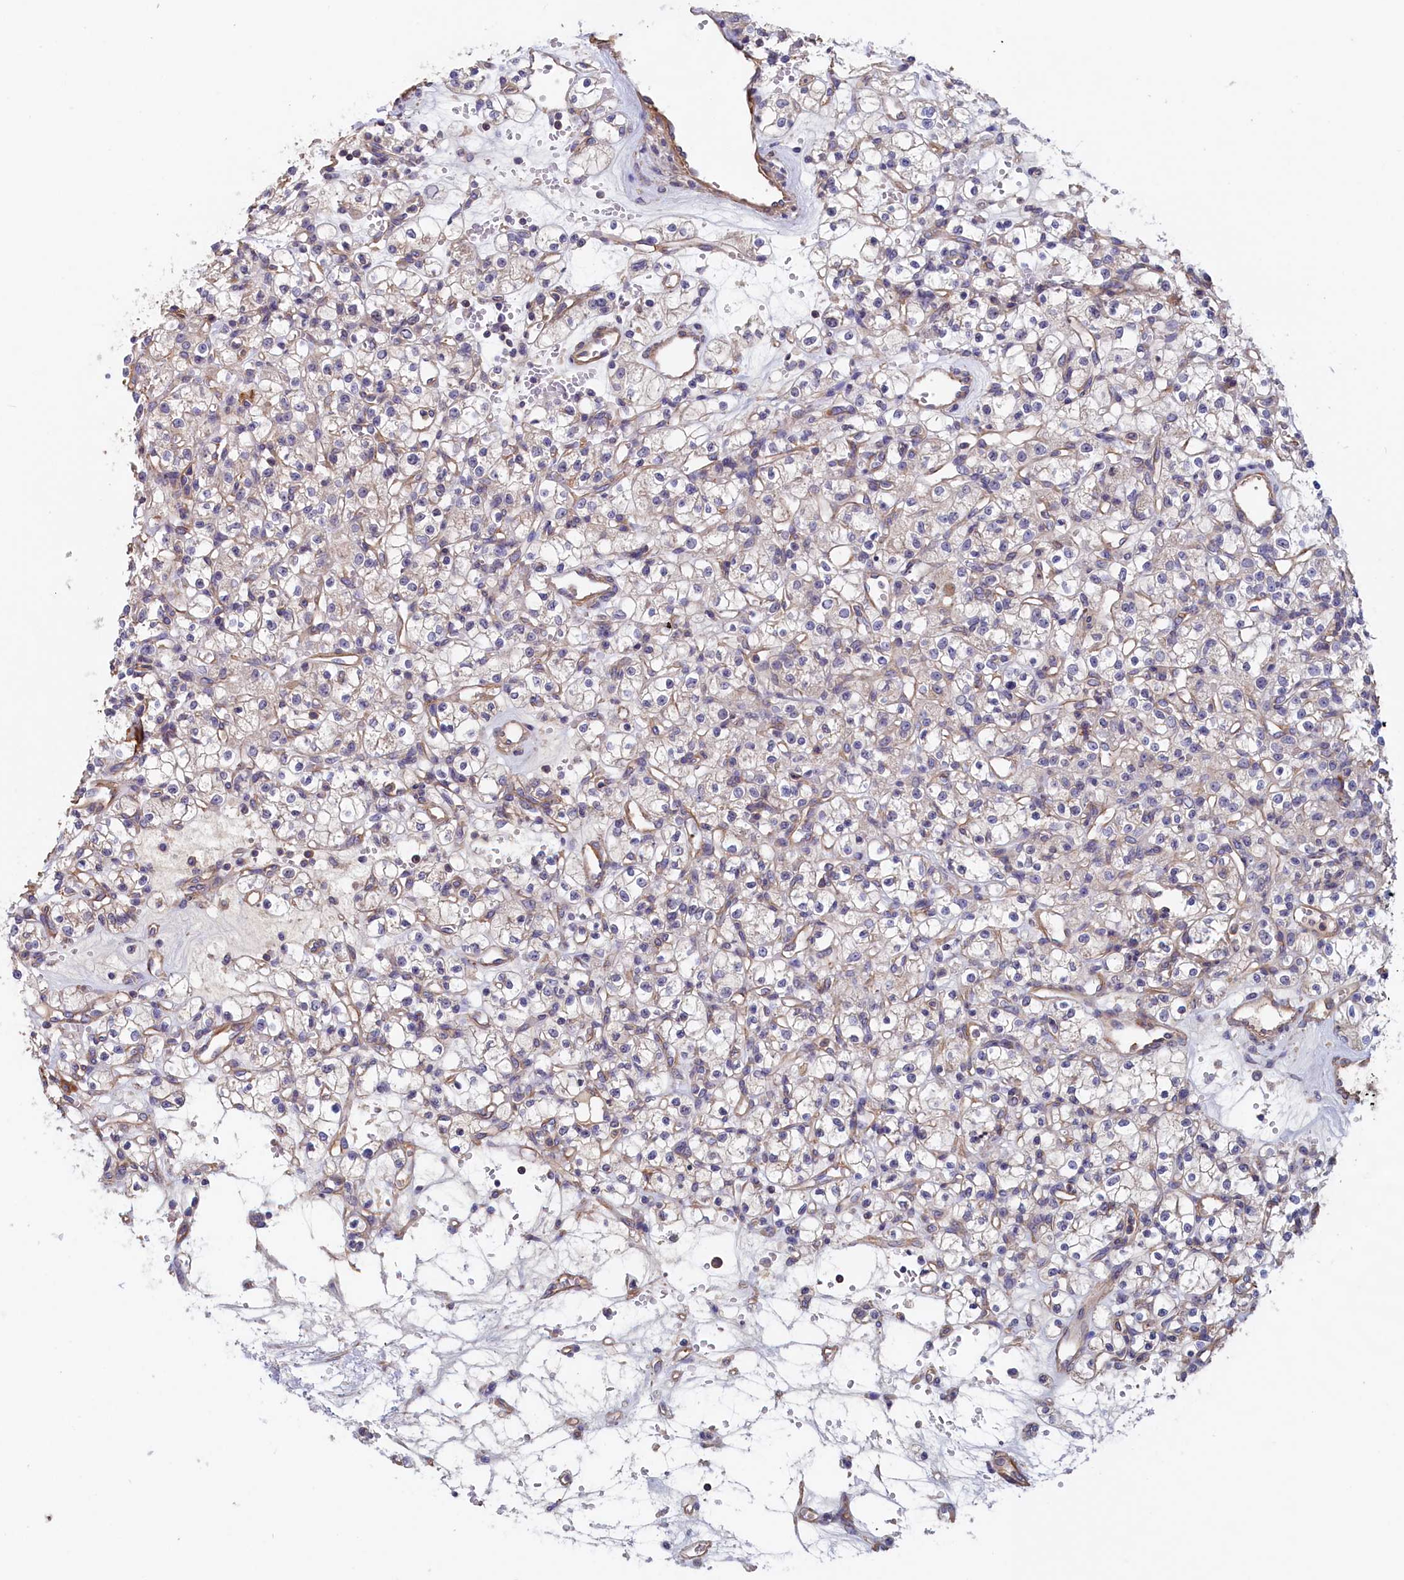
{"staining": {"intensity": "weak", "quantity": "25%-75%", "location": "cytoplasmic/membranous"}, "tissue": "renal cancer", "cell_type": "Tumor cells", "image_type": "cancer", "snomed": [{"axis": "morphology", "description": "Adenocarcinoma, NOS"}, {"axis": "topography", "description": "Kidney"}], "caption": "Approximately 25%-75% of tumor cells in human renal cancer (adenocarcinoma) demonstrate weak cytoplasmic/membranous protein staining as visualized by brown immunohistochemical staining.", "gene": "ANKRD2", "patient": {"sex": "female", "age": 59}}